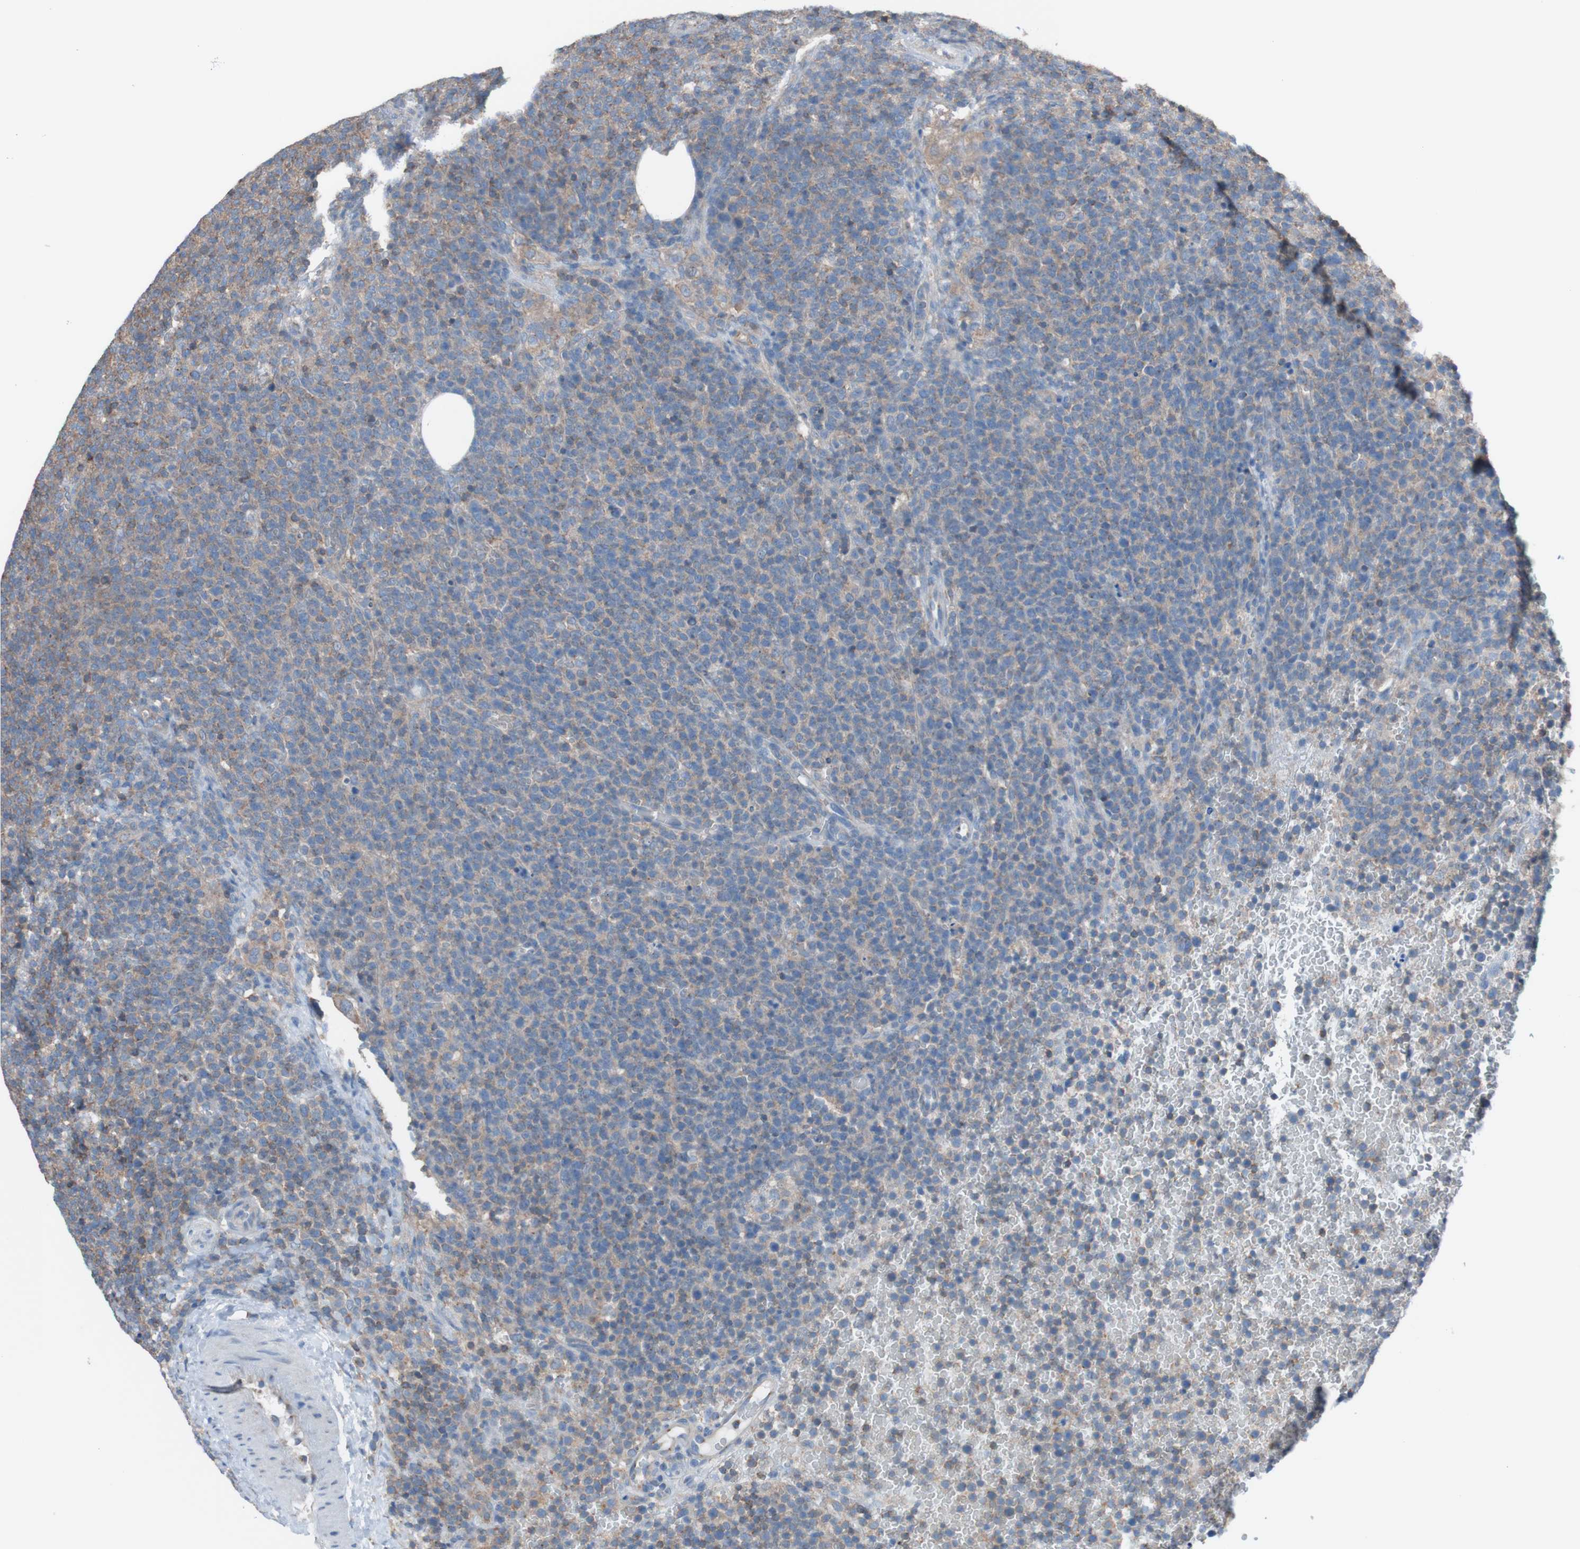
{"staining": {"intensity": "moderate", "quantity": ">75%", "location": "cytoplasmic/membranous"}, "tissue": "lymphoma", "cell_type": "Tumor cells", "image_type": "cancer", "snomed": [{"axis": "morphology", "description": "Malignant lymphoma, non-Hodgkin's type, High grade"}, {"axis": "topography", "description": "Lymph node"}], "caption": "High-magnification brightfield microscopy of high-grade malignant lymphoma, non-Hodgkin's type stained with DAB (brown) and counterstained with hematoxylin (blue). tumor cells exhibit moderate cytoplasmic/membranous staining is appreciated in approximately>75% of cells.", "gene": "MINAR1", "patient": {"sex": "male", "age": 61}}